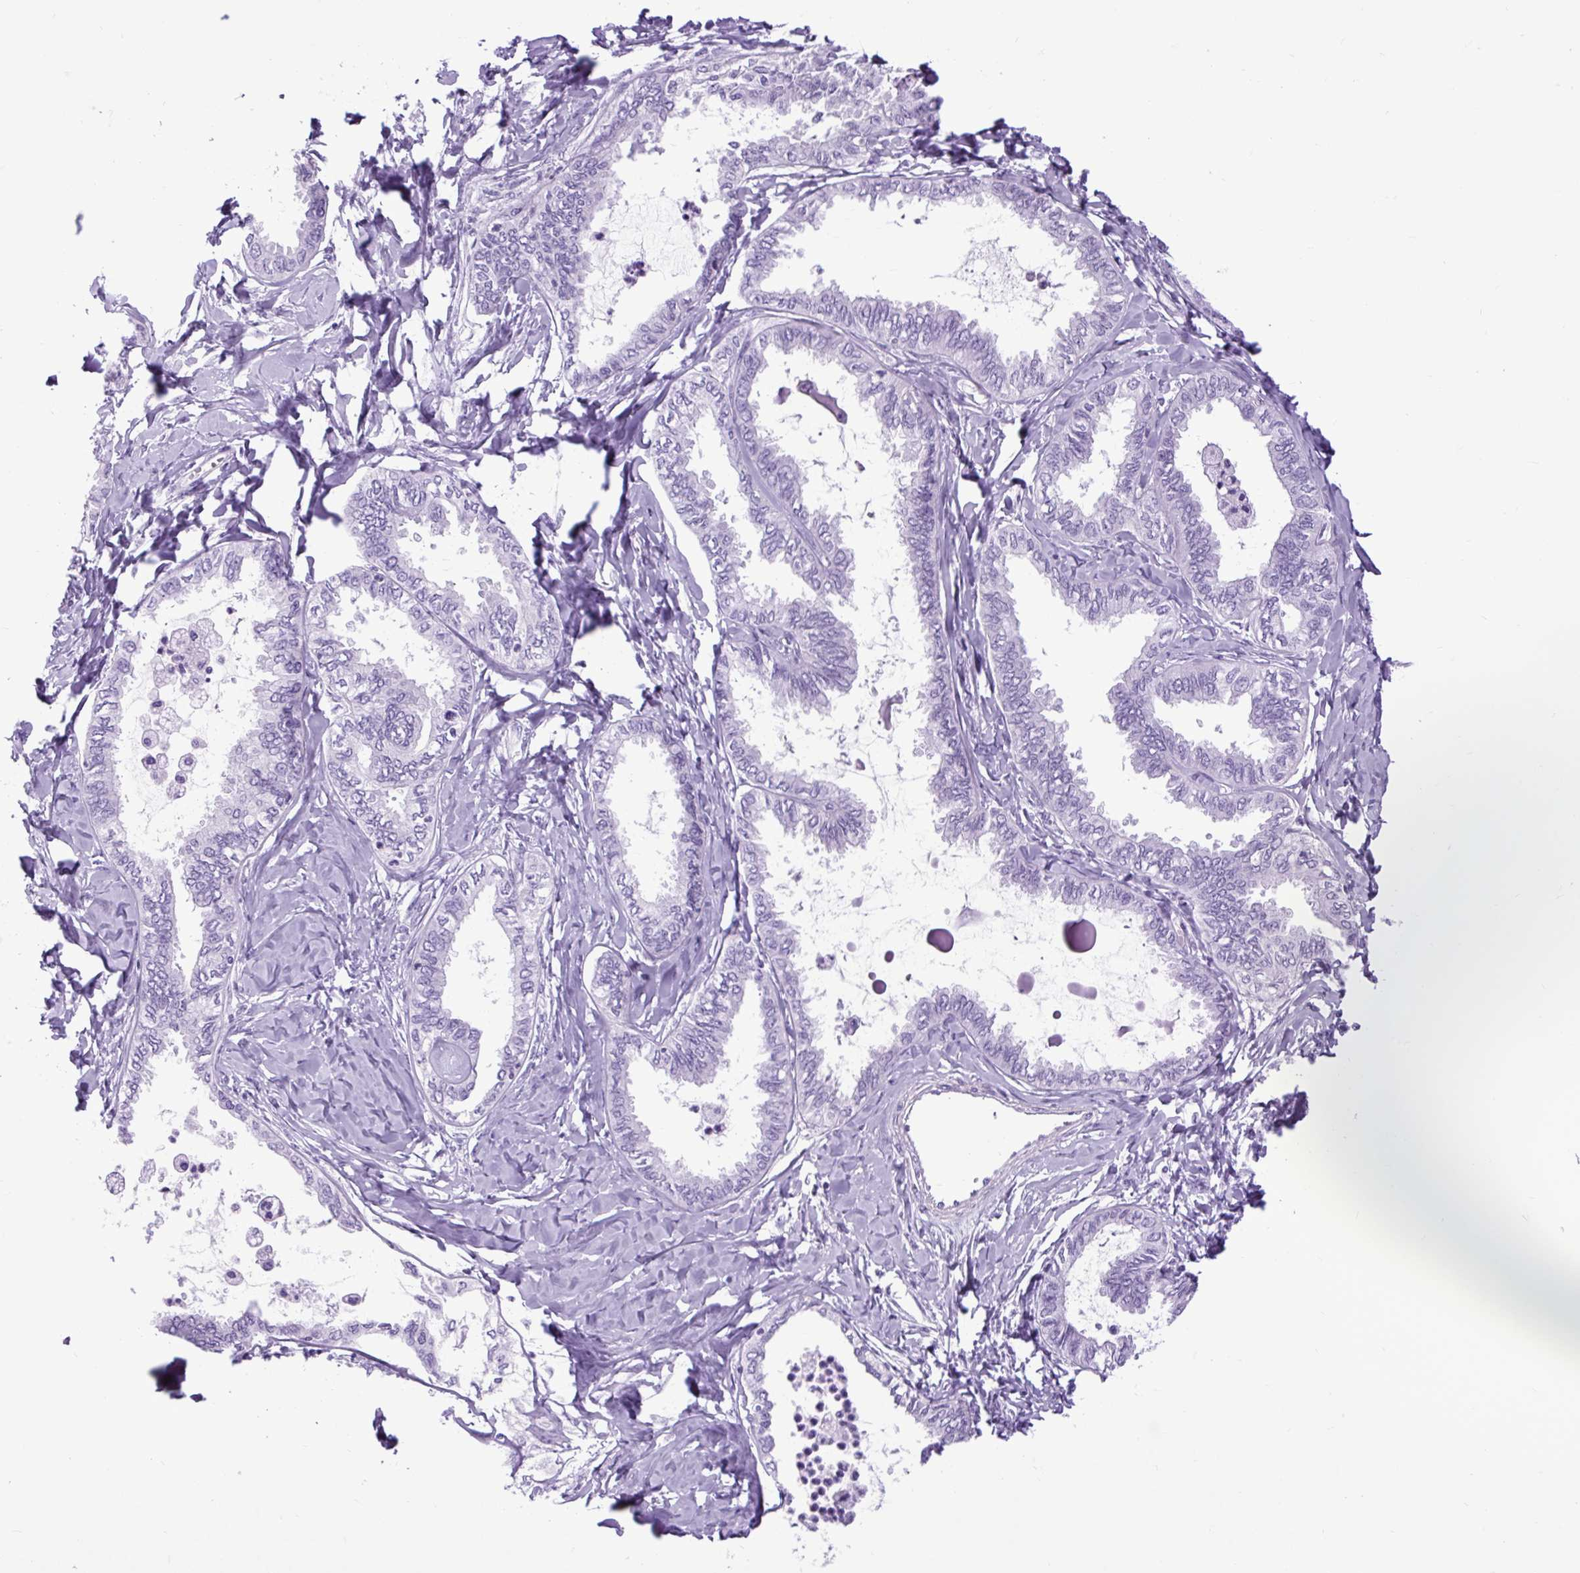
{"staining": {"intensity": "negative", "quantity": "none", "location": "none"}, "tissue": "ovarian cancer", "cell_type": "Tumor cells", "image_type": "cancer", "snomed": [{"axis": "morphology", "description": "Carcinoma, endometroid"}, {"axis": "topography", "description": "Ovary"}], "caption": "This photomicrograph is of endometroid carcinoma (ovarian) stained with immunohistochemistry to label a protein in brown with the nuclei are counter-stained blue. There is no expression in tumor cells. (DAB (3,3'-diaminobenzidine) IHC visualized using brightfield microscopy, high magnification).", "gene": "DPP6", "patient": {"sex": "female", "age": 70}}